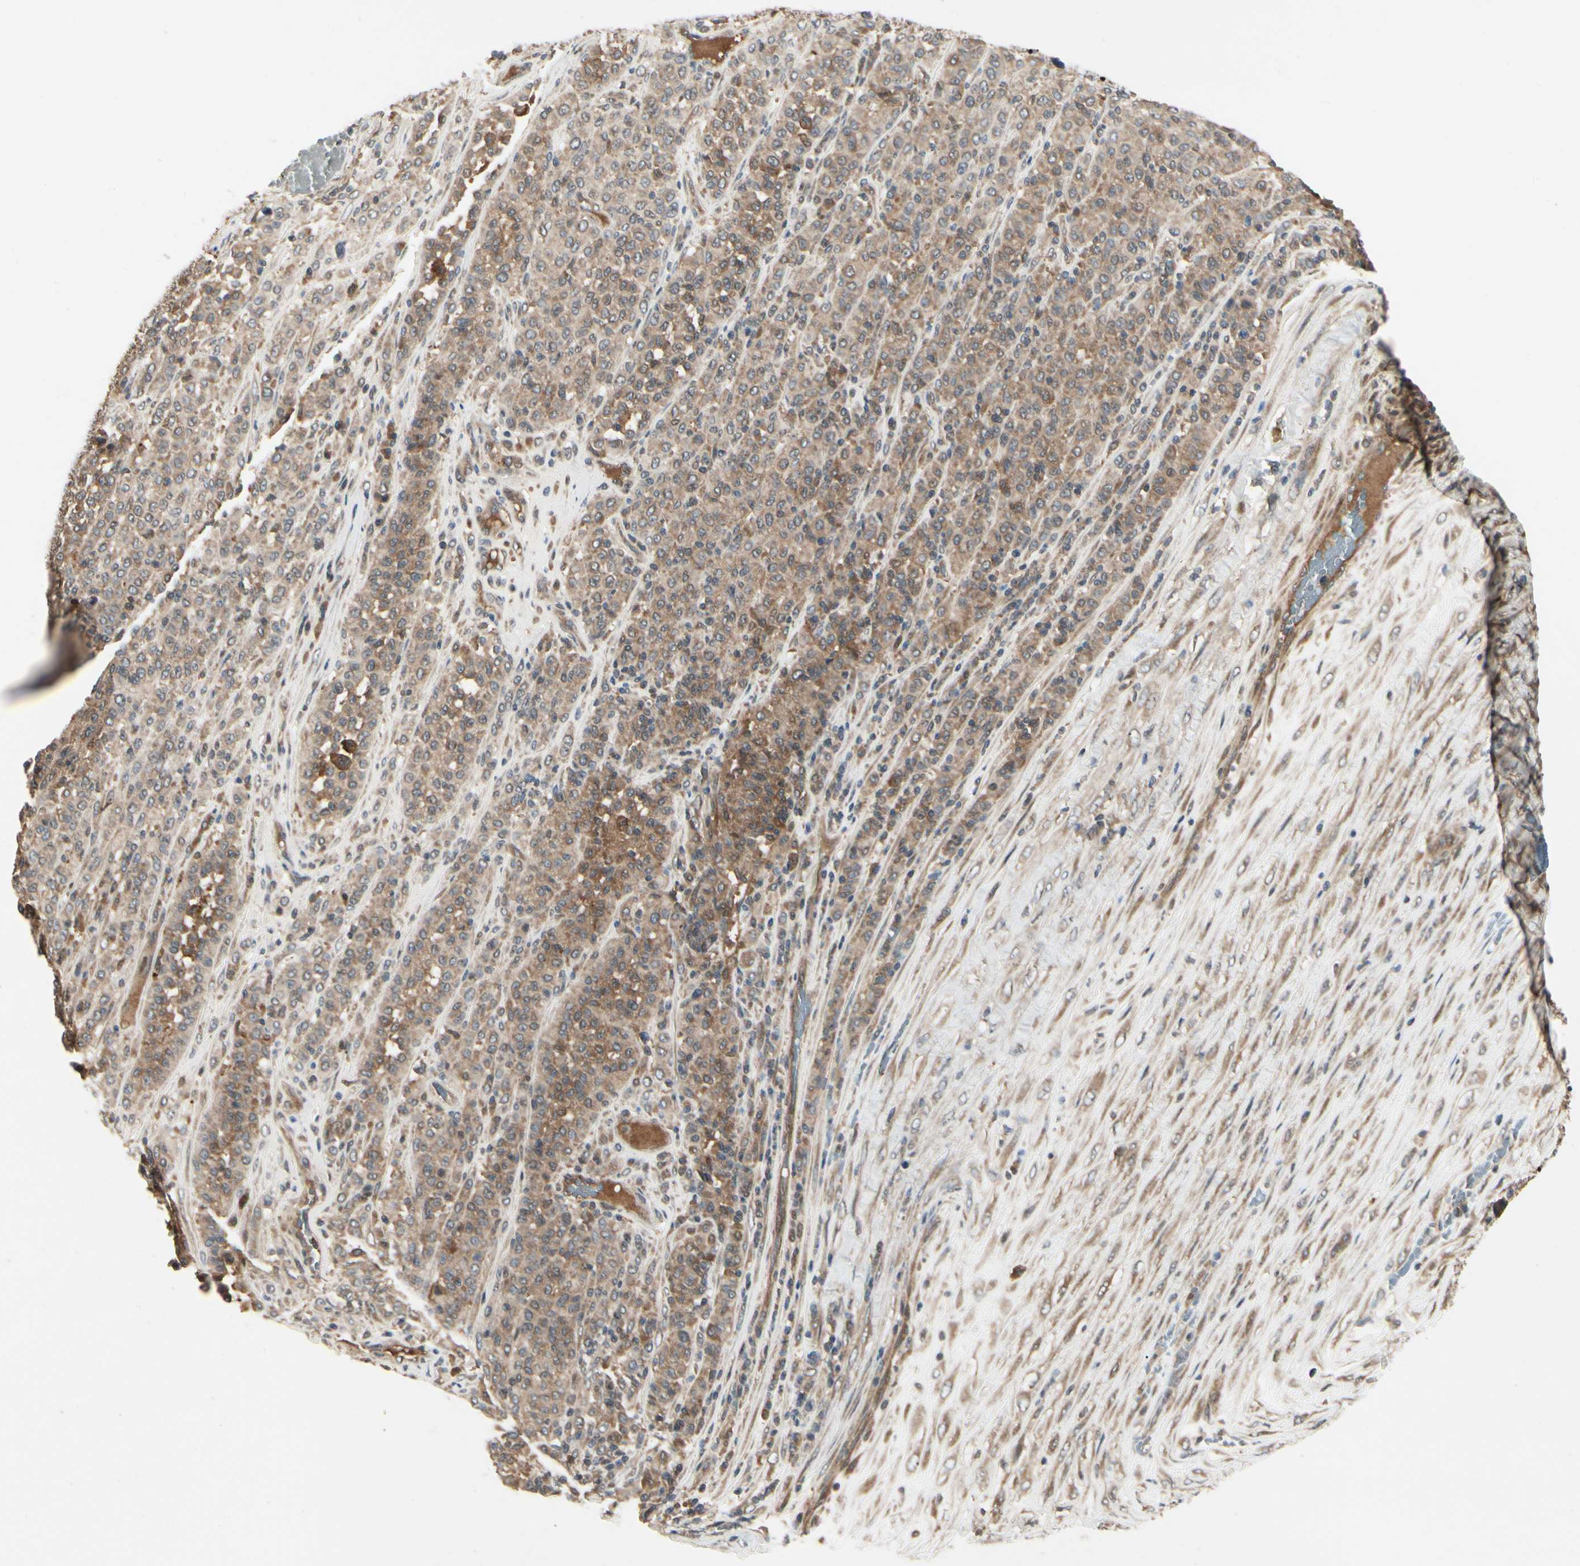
{"staining": {"intensity": "moderate", "quantity": ">75%", "location": "cytoplasmic/membranous"}, "tissue": "melanoma", "cell_type": "Tumor cells", "image_type": "cancer", "snomed": [{"axis": "morphology", "description": "Malignant melanoma, Metastatic site"}, {"axis": "topography", "description": "Pancreas"}], "caption": "DAB immunohistochemical staining of melanoma shows moderate cytoplasmic/membranous protein positivity in approximately >75% of tumor cells.", "gene": "RNF14", "patient": {"sex": "female", "age": 30}}